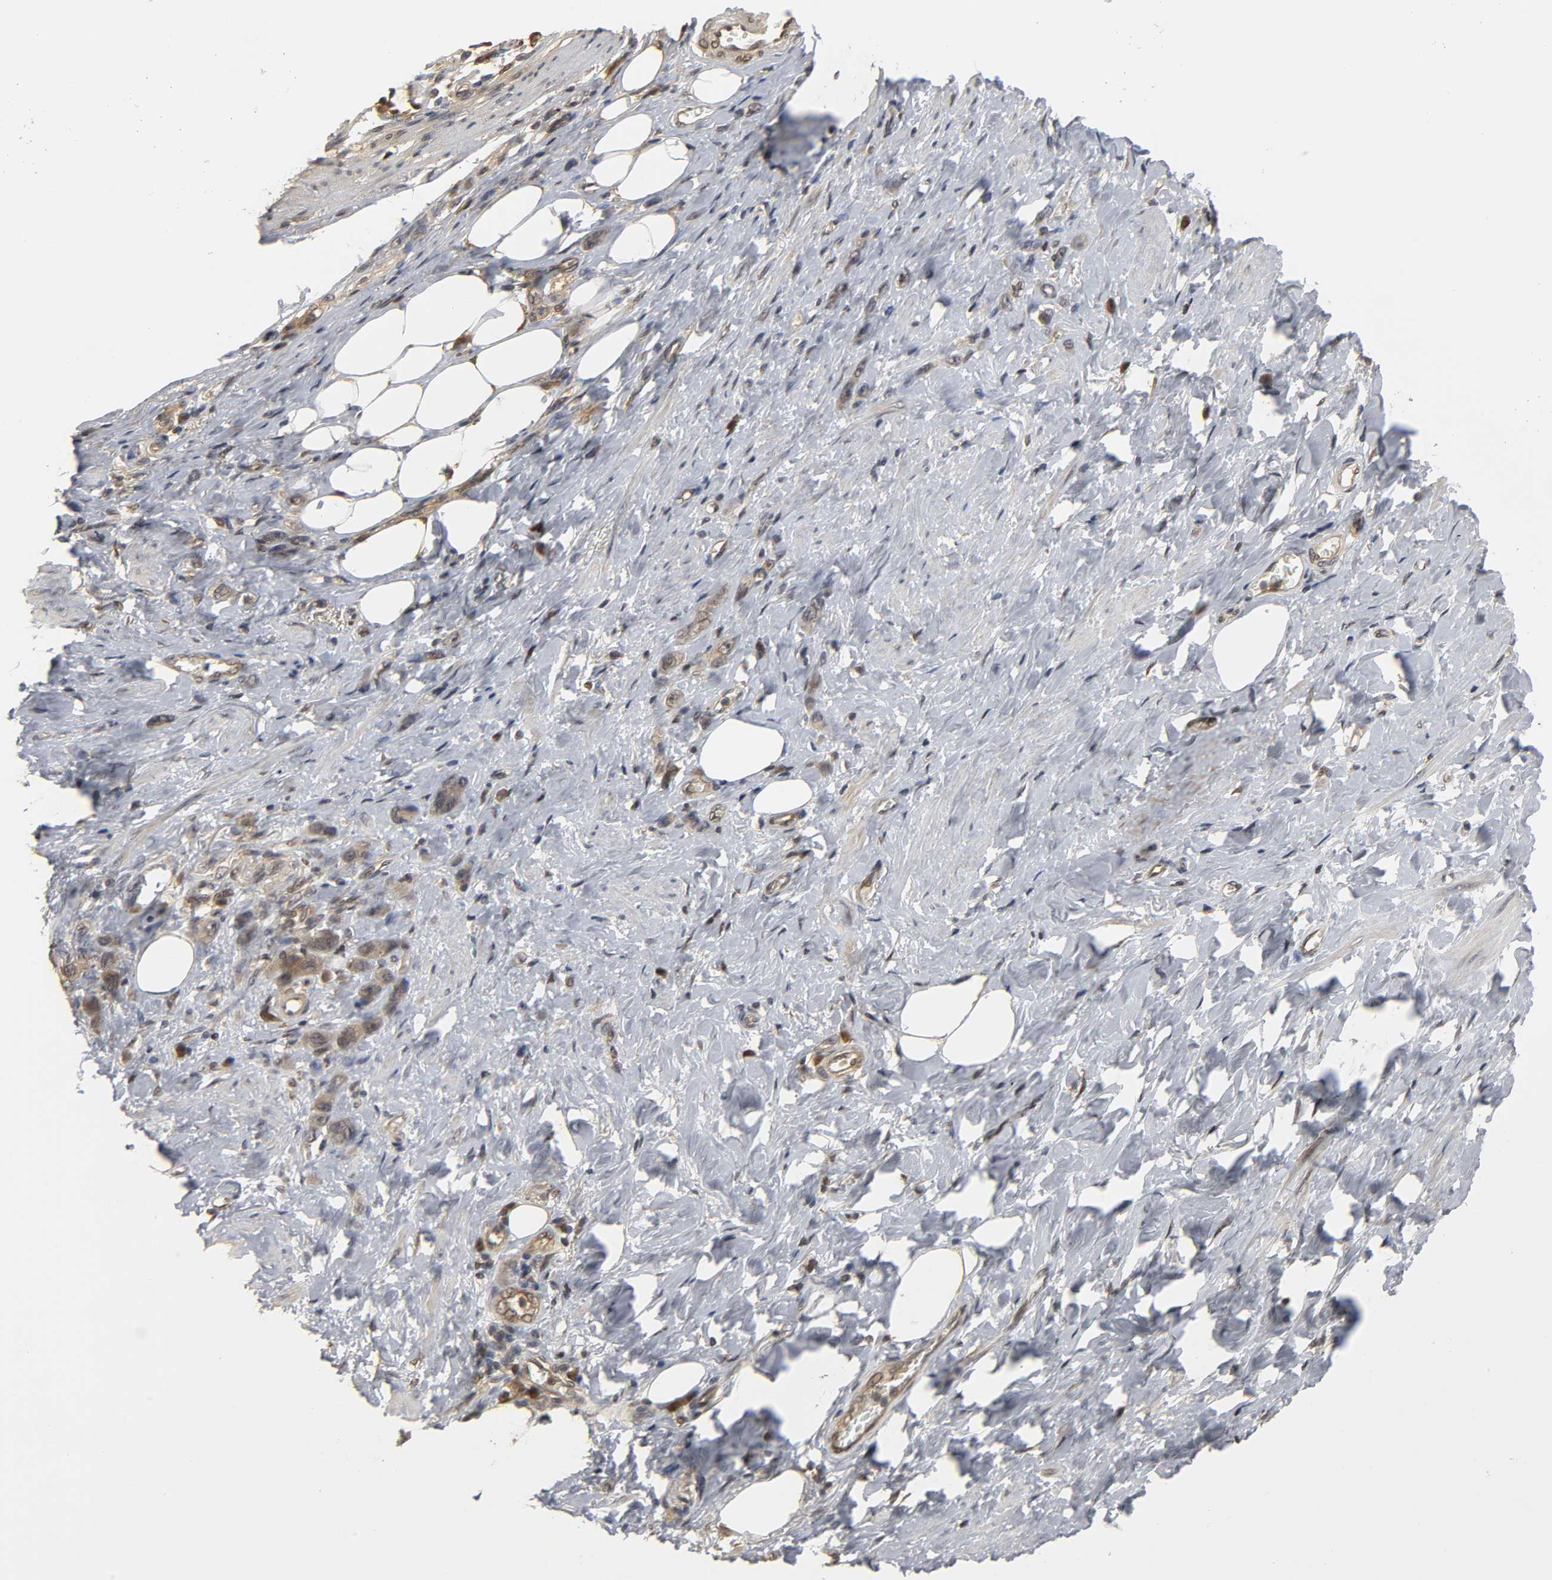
{"staining": {"intensity": "moderate", "quantity": ">75%", "location": "cytoplasmic/membranous"}, "tissue": "stomach cancer", "cell_type": "Tumor cells", "image_type": "cancer", "snomed": [{"axis": "morphology", "description": "Adenocarcinoma, NOS"}, {"axis": "topography", "description": "Stomach"}], "caption": "Tumor cells demonstrate moderate cytoplasmic/membranous positivity in approximately >75% of cells in adenocarcinoma (stomach). The staining is performed using DAB (3,3'-diaminobenzidine) brown chromogen to label protein expression. The nuclei are counter-stained blue using hematoxylin.", "gene": "PARK7", "patient": {"sex": "male", "age": 82}}